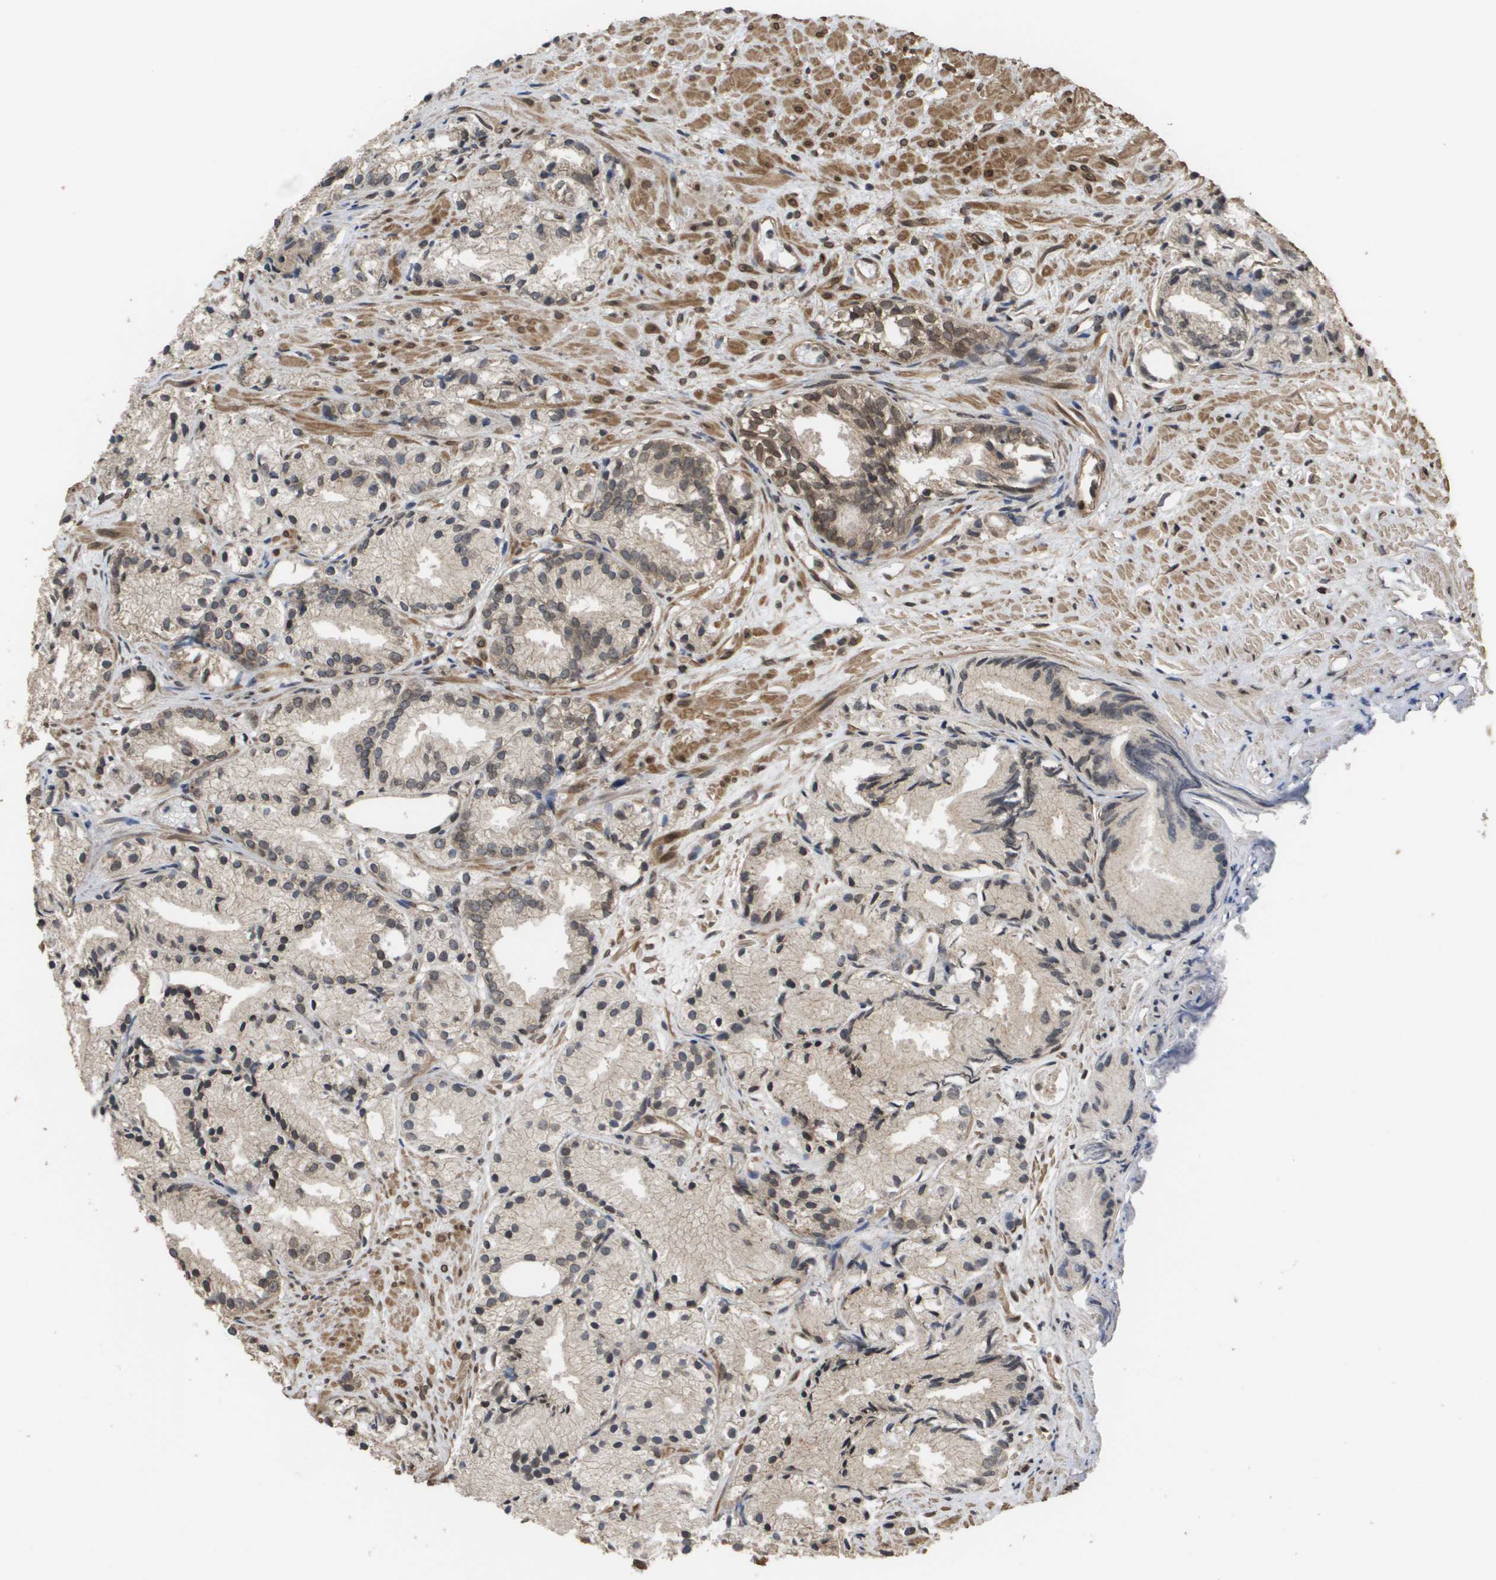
{"staining": {"intensity": "moderate", "quantity": "<25%", "location": "cytoplasmic/membranous,nuclear"}, "tissue": "prostate cancer", "cell_type": "Tumor cells", "image_type": "cancer", "snomed": [{"axis": "morphology", "description": "Adenocarcinoma, Low grade"}, {"axis": "topography", "description": "Prostate"}], "caption": "Moderate cytoplasmic/membranous and nuclear staining is appreciated in approximately <25% of tumor cells in prostate adenocarcinoma (low-grade).", "gene": "AXIN2", "patient": {"sex": "male", "age": 72}}